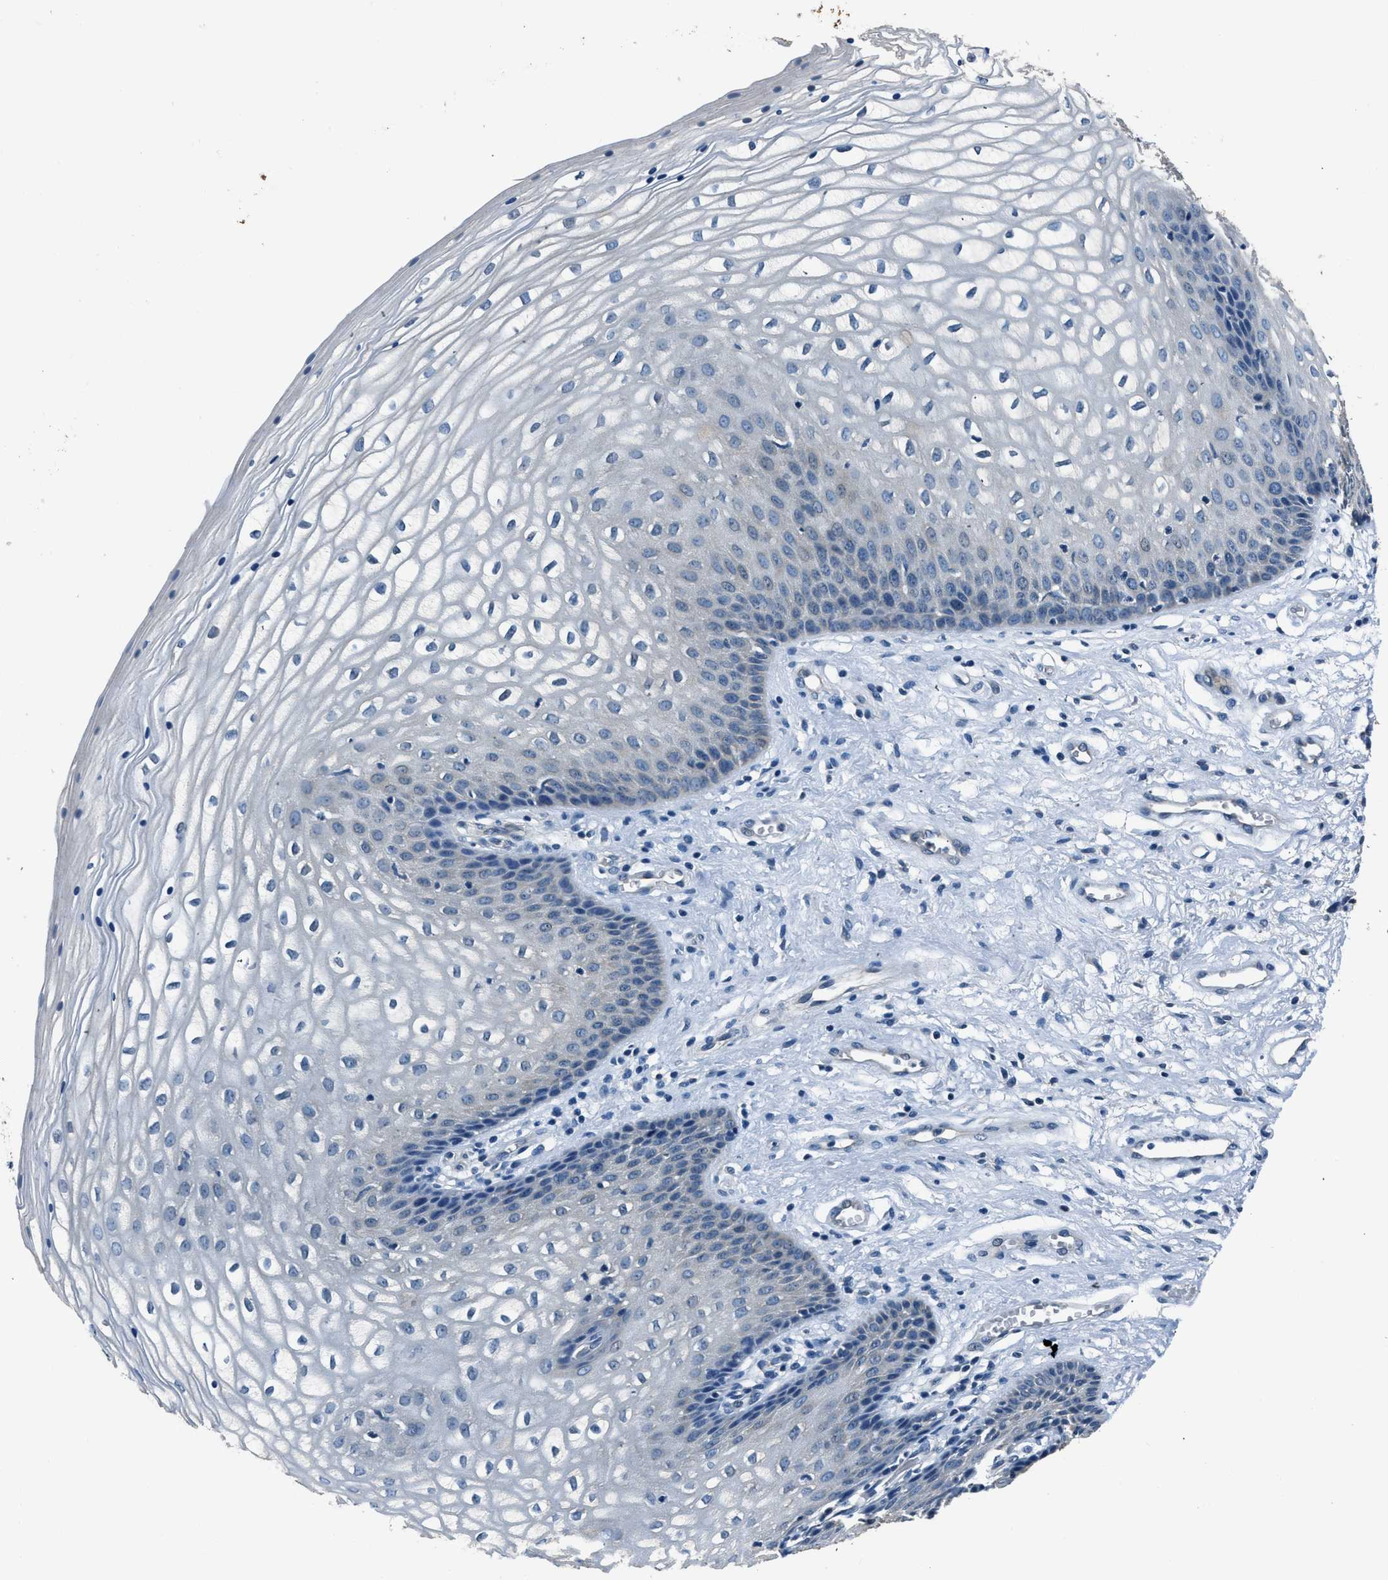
{"staining": {"intensity": "negative", "quantity": "none", "location": "none"}, "tissue": "vagina", "cell_type": "Squamous epithelial cells", "image_type": "normal", "snomed": [{"axis": "morphology", "description": "Normal tissue, NOS"}, {"axis": "topography", "description": "Vagina"}], "caption": "Immunohistochemistry of unremarkable human vagina exhibits no staining in squamous epithelial cells.", "gene": "NME8", "patient": {"sex": "female", "age": 34}}